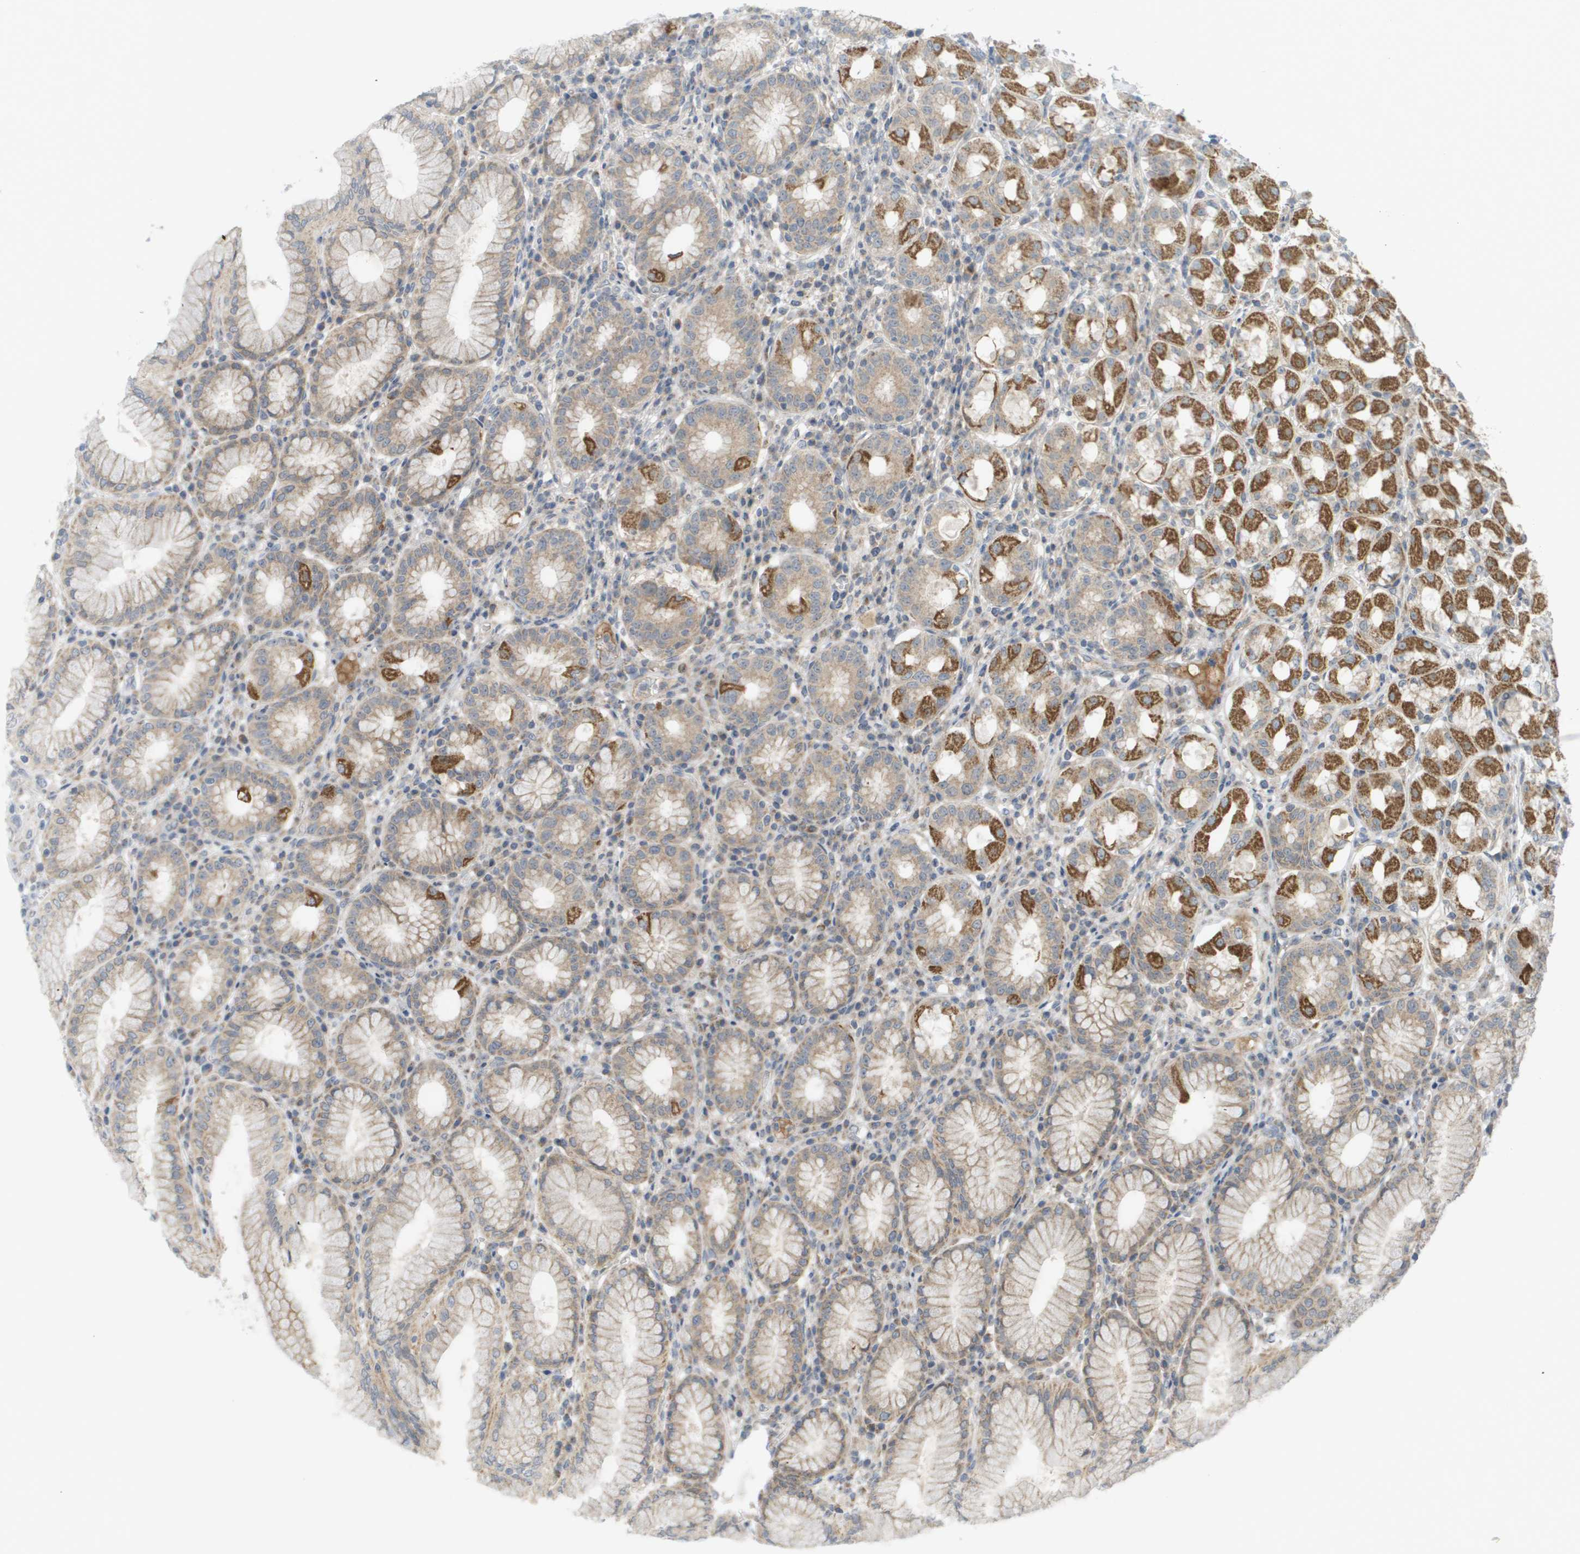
{"staining": {"intensity": "moderate", "quantity": ">75%", "location": "cytoplasmic/membranous"}, "tissue": "stomach", "cell_type": "Glandular cells", "image_type": "normal", "snomed": [{"axis": "morphology", "description": "Normal tissue, NOS"}, {"axis": "topography", "description": "Stomach"}, {"axis": "topography", "description": "Stomach, lower"}], "caption": "Stomach stained with DAB (3,3'-diaminobenzidine) IHC shows medium levels of moderate cytoplasmic/membranous positivity in about >75% of glandular cells. The staining was performed using DAB (3,3'-diaminobenzidine), with brown indicating positive protein expression. Nuclei are stained blue with hematoxylin.", "gene": "PROC", "patient": {"sex": "female", "age": 56}}